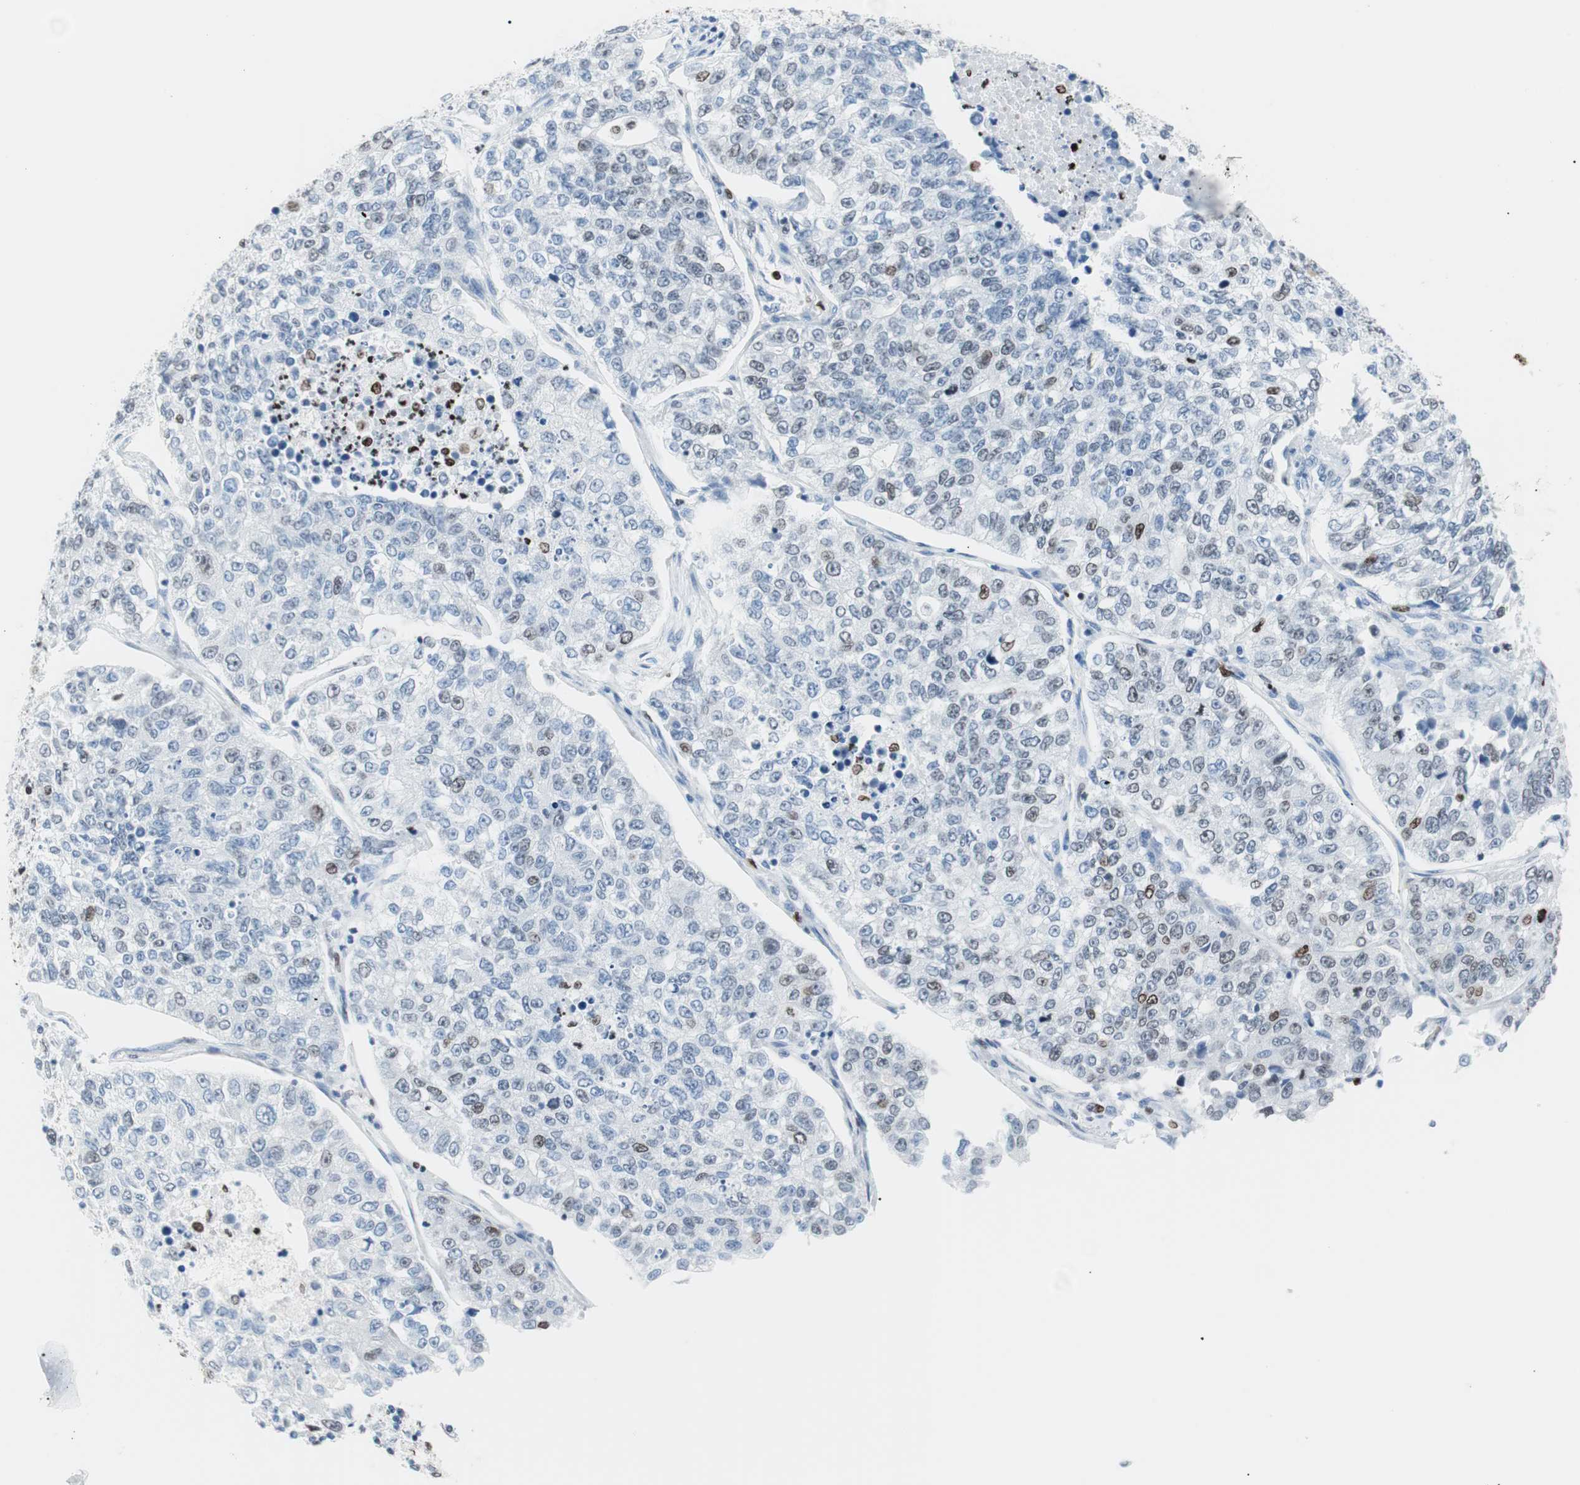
{"staining": {"intensity": "weak", "quantity": "<25%", "location": "nuclear"}, "tissue": "lung cancer", "cell_type": "Tumor cells", "image_type": "cancer", "snomed": [{"axis": "morphology", "description": "Adenocarcinoma, NOS"}, {"axis": "topography", "description": "Lung"}], "caption": "DAB (3,3'-diaminobenzidine) immunohistochemical staining of human lung cancer reveals no significant expression in tumor cells.", "gene": "CEBPB", "patient": {"sex": "male", "age": 49}}